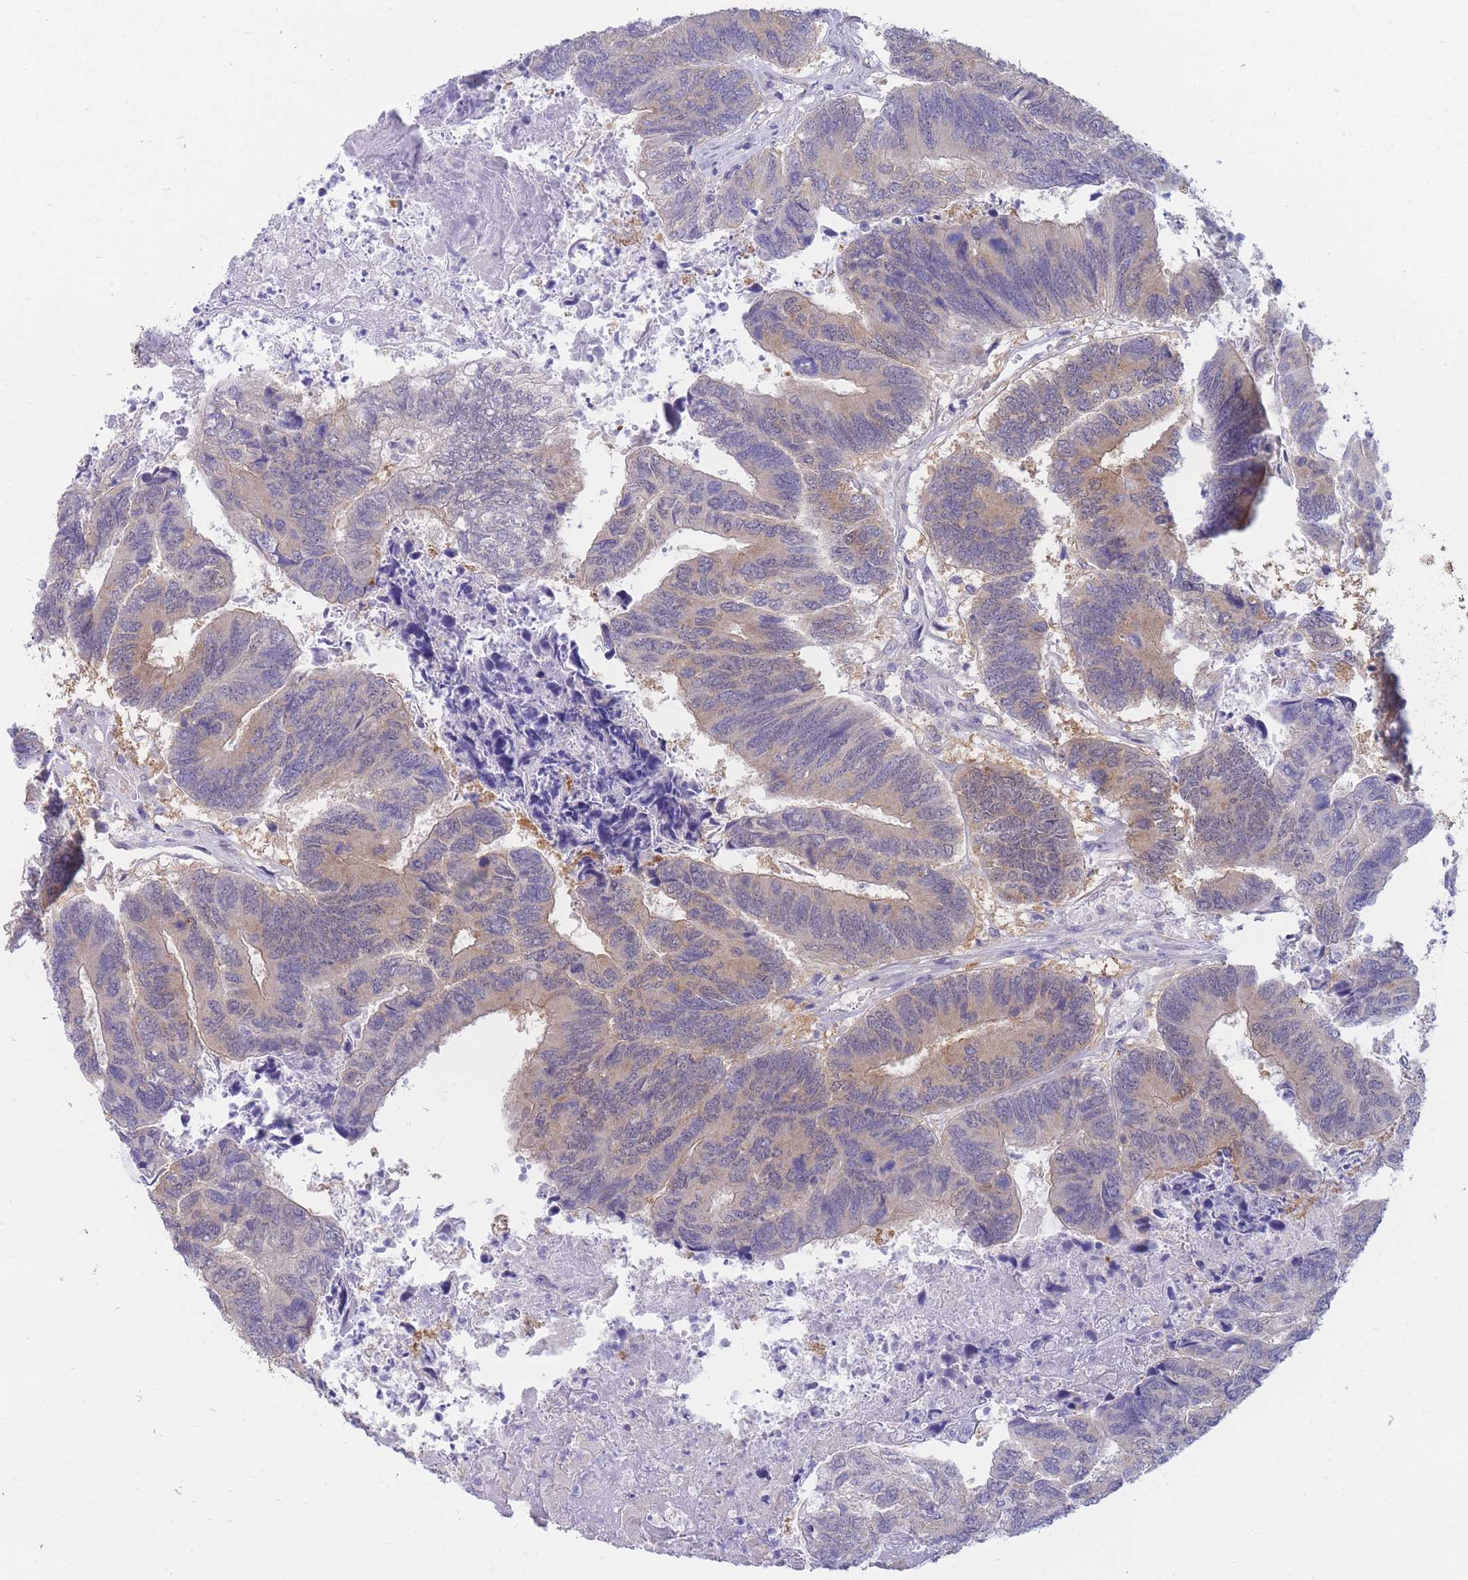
{"staining": {"intensity": "moderate", "quantity": "25%-75%", "location": "cytoplasmic/membranous"}, "tissue": "colorectal cancer", "cell_type": "Tumor cells", "image_type": "cancer", "snomed": [{"axis": "morphology", "description": "Adenocarcinoma, NOS"}, {"axis": "topography", "description": "Colon"}], "caption": "Immunohistochemistry (IHC) staining of colorectal cancer, which exhibits medium levels of moderate cytoplasmic/membranous expression in approximately 25%-75% of tumor cells indicating moderate cytoplasmic/membranous protein positivity. The staining was performed using DAB (3,3'-diaminobenzidine) (brown) for protein detection and nuclei were counterstained in hematoxylin (blue).", "gene": "SUGT1", "patient": {"sex": "female", "age": 67}}